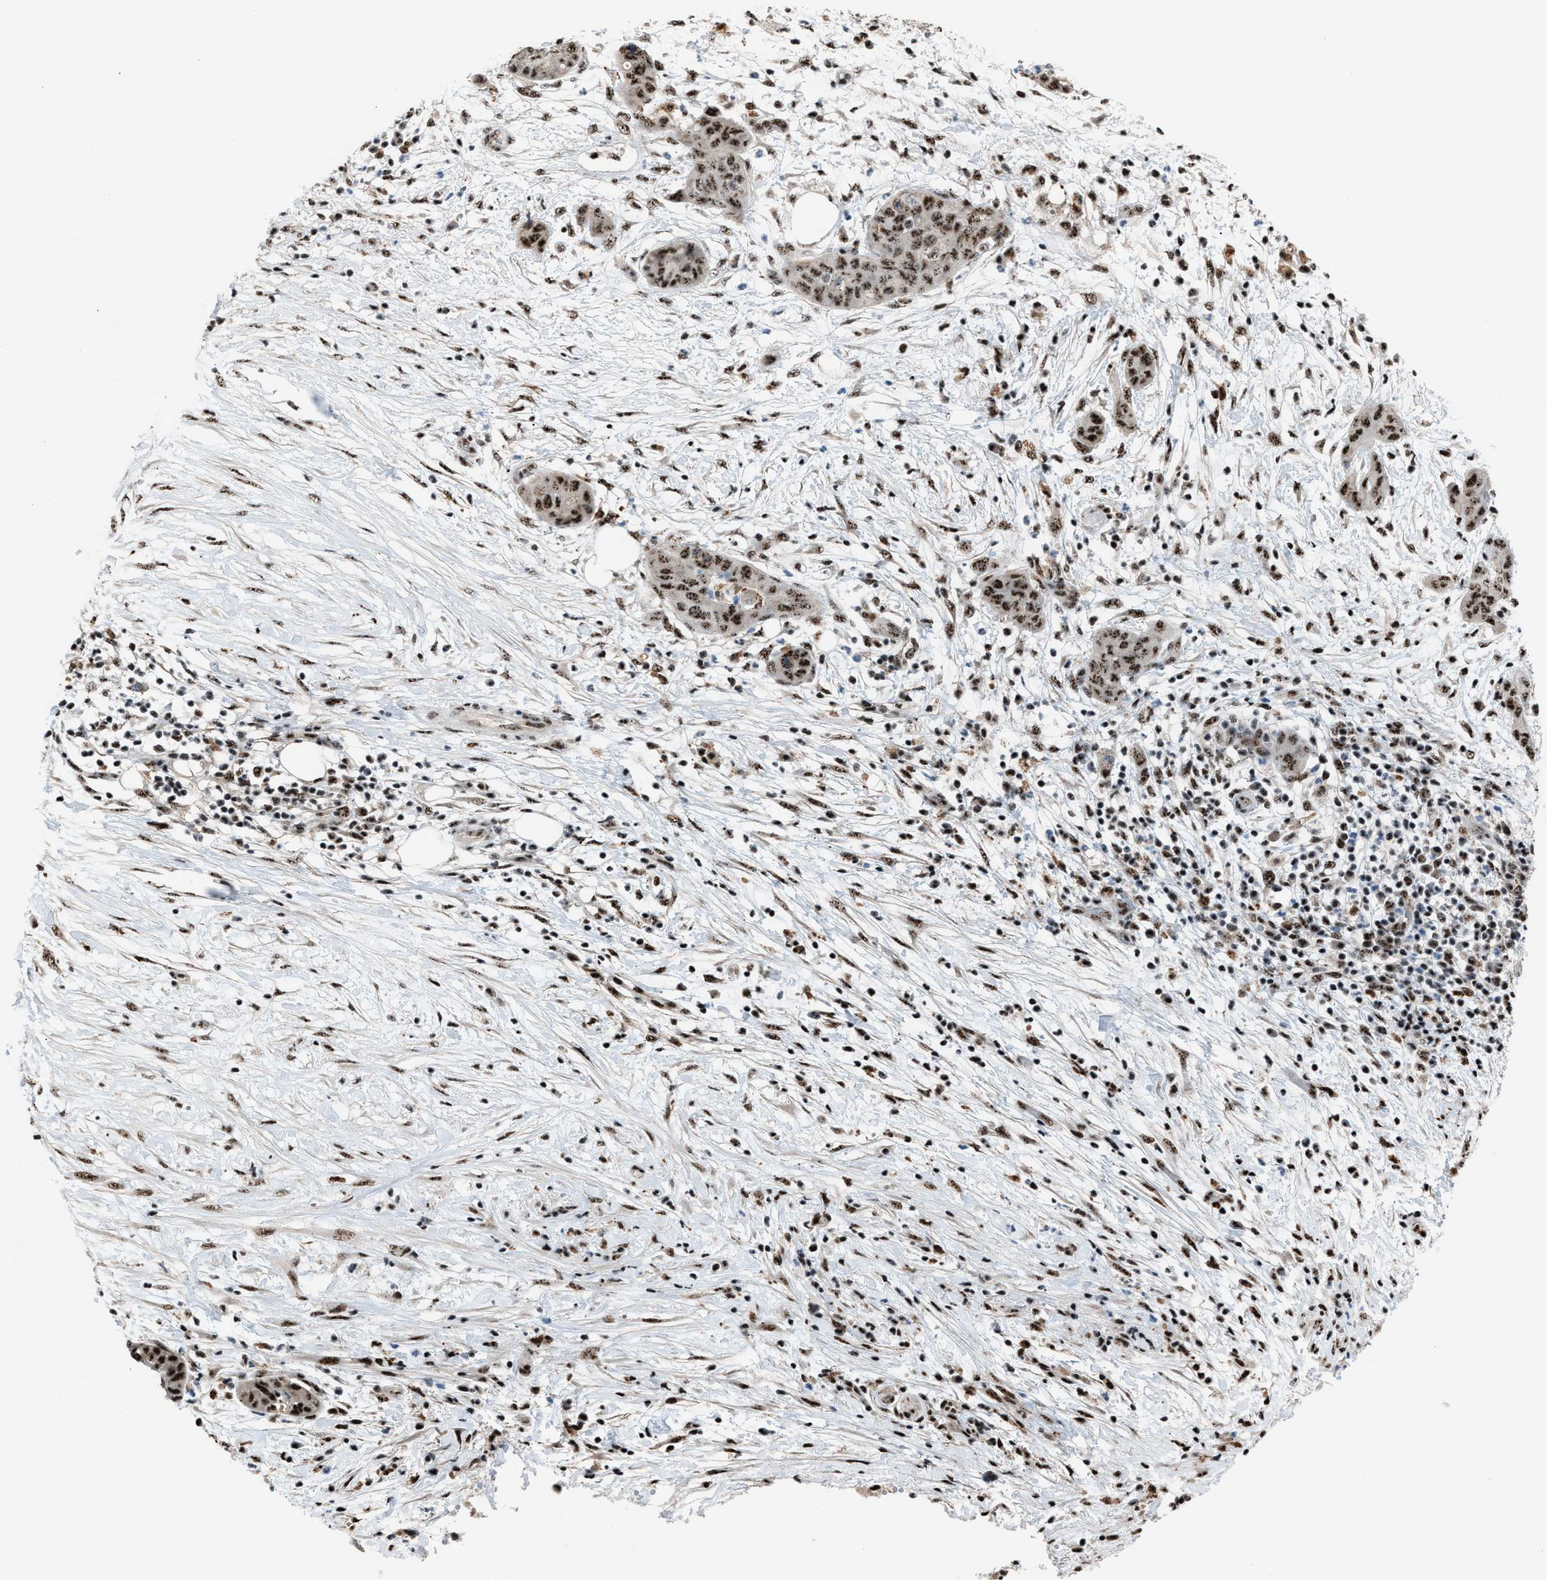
{"staining": {"intensity": "moderate", "quantity": ">75%", "location": "nuclear"}, "tissue": "pancreatic cancer", "cell_type": "Tumor cells", "image_type": "cancer", "snomed": [{"axis": "morphology", "description": "Adenocarcinoma, NOS"}, {"axis": "topography", "description": "Pancreas"}], "caption": "Protein expression analysis of pancreatic cancer (adenocarcinoma) displays moderate nuclear staining in about >75% of tumor cells.", "gene": "CENPP", "patient": {"sex": "female", "age": 78}}